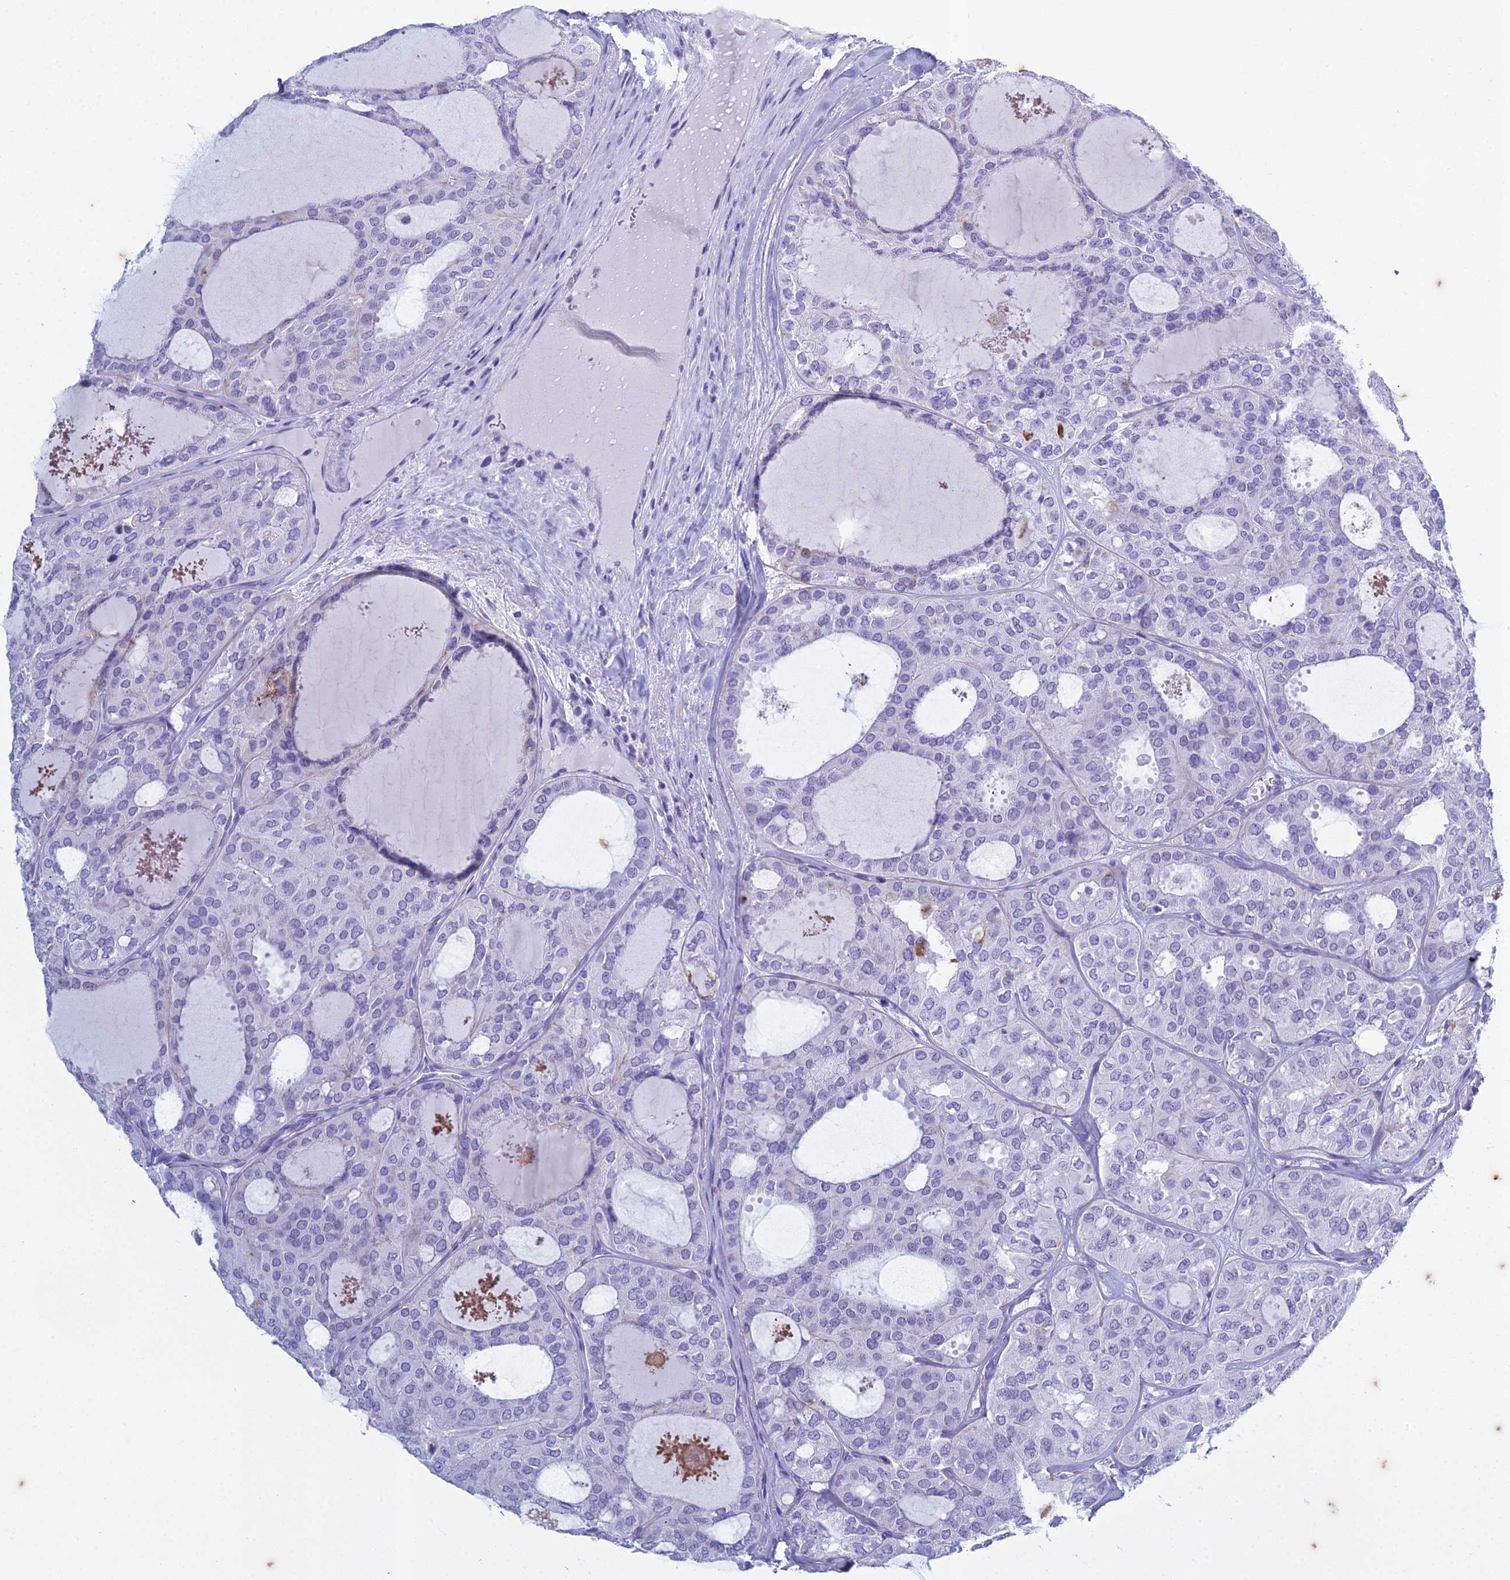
{"staining": {"intensity": "negative", "quantity": "none", "location": "none"}, "tissue": "thyroid cancer", "cell_type": "Tumor cells", "image_type": "cancer", "snomed": [{"axis": "morphology", "description": "Follicular adenoma carcinoma, NOS"}, {"axis": "topography", "description": "Thyroid gland"}], "caption": "A high-resolution image shows immunohistochemistry staining of thyroid follicular adenoma carcinoma, which exhibits no significant positivity in tumor cells.", "gene": "HMGB4", "patient": {"sex": "male", "age": 75}}